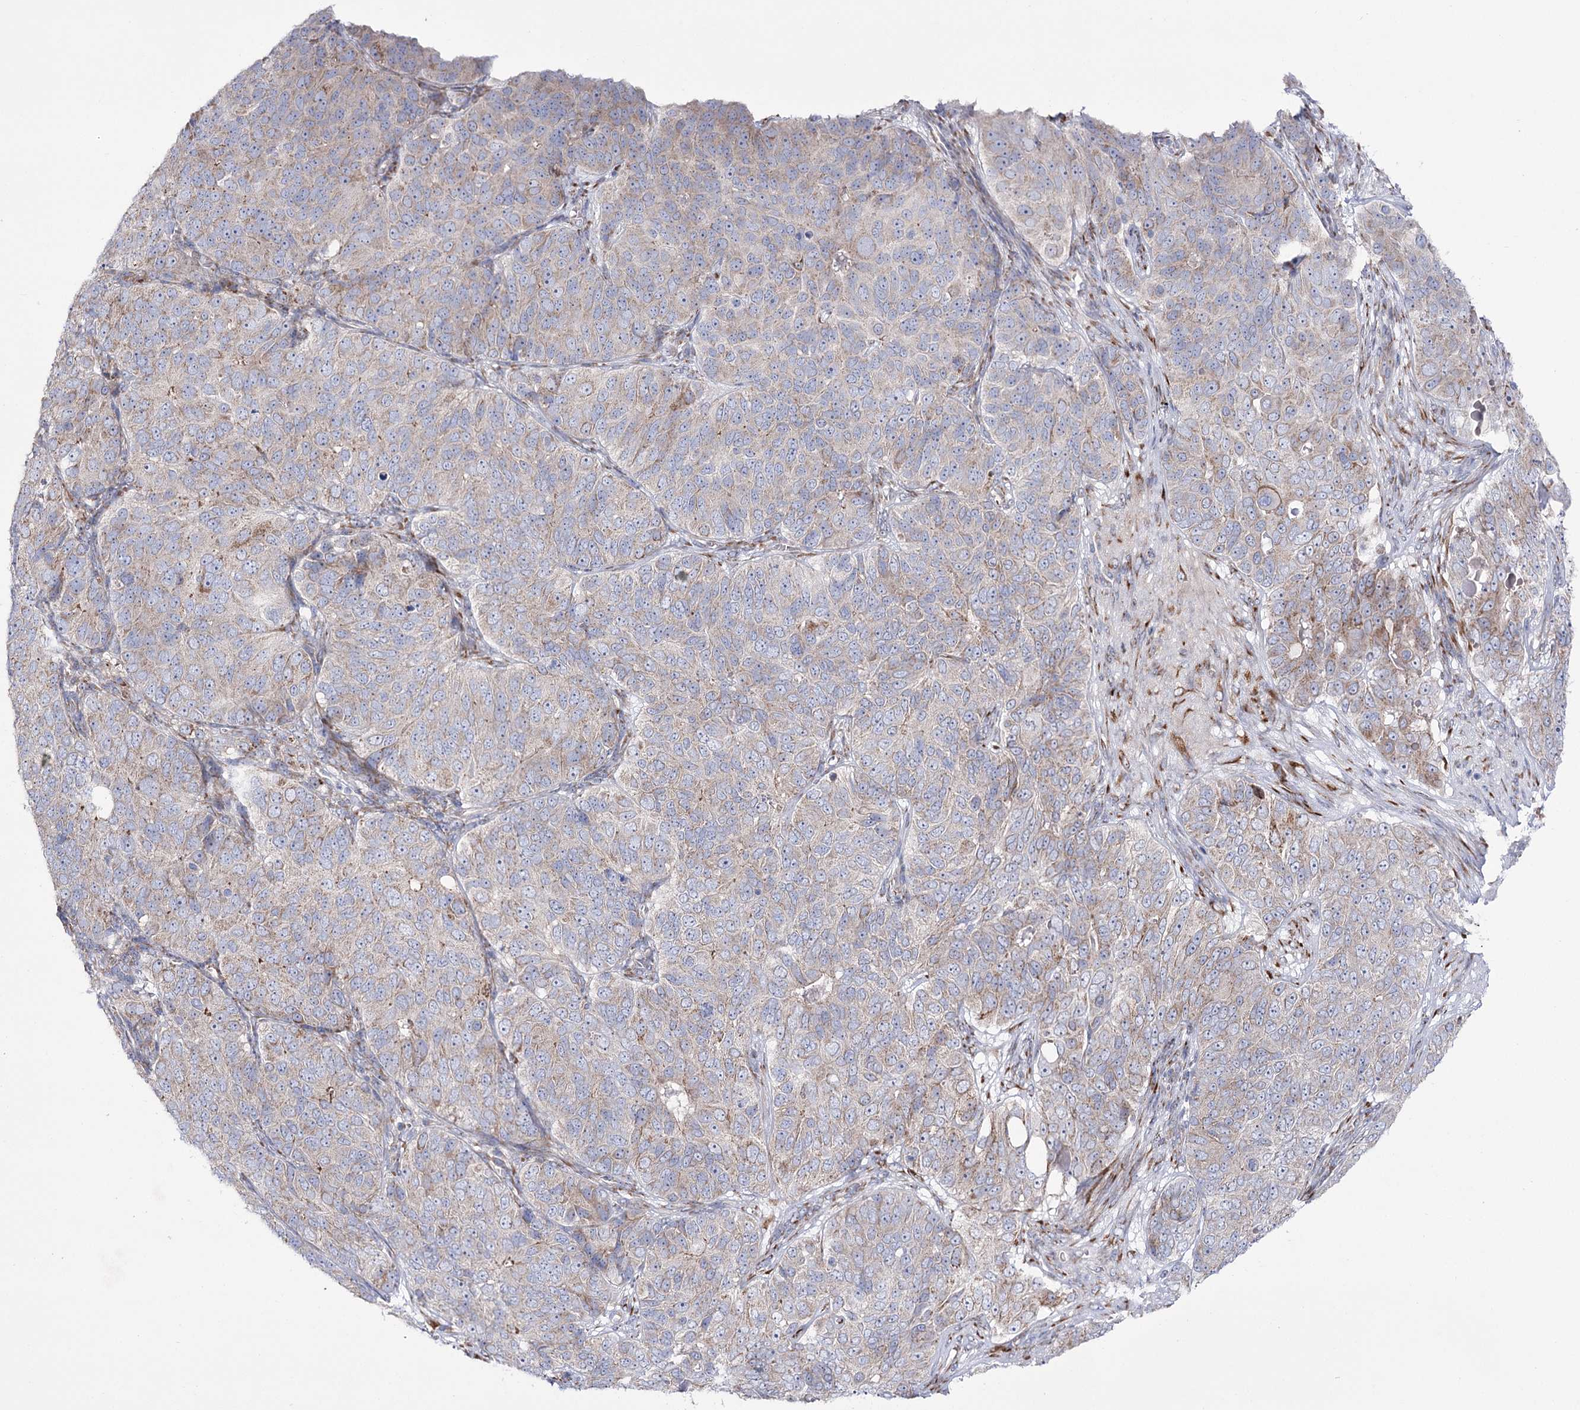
{"staining": {"intensity": "weak", "quantity": "<25%", "location": "cytoplasmic/membranous"}, "tissue": "ovarian cancer", "cell_type": "Tumor cells", "image_type": "cancer", "snomed": [{"axis": "morphology", "description": "Carcinoma, endometroid"}, {"axis": "topography", "description": "Ovary"}], "caption": "An image of human ovarian endometroid carcinoma is negative for staining in tumor cells.", "gene": "METTL5", "patient": {"sex": "female", "age": 51}}